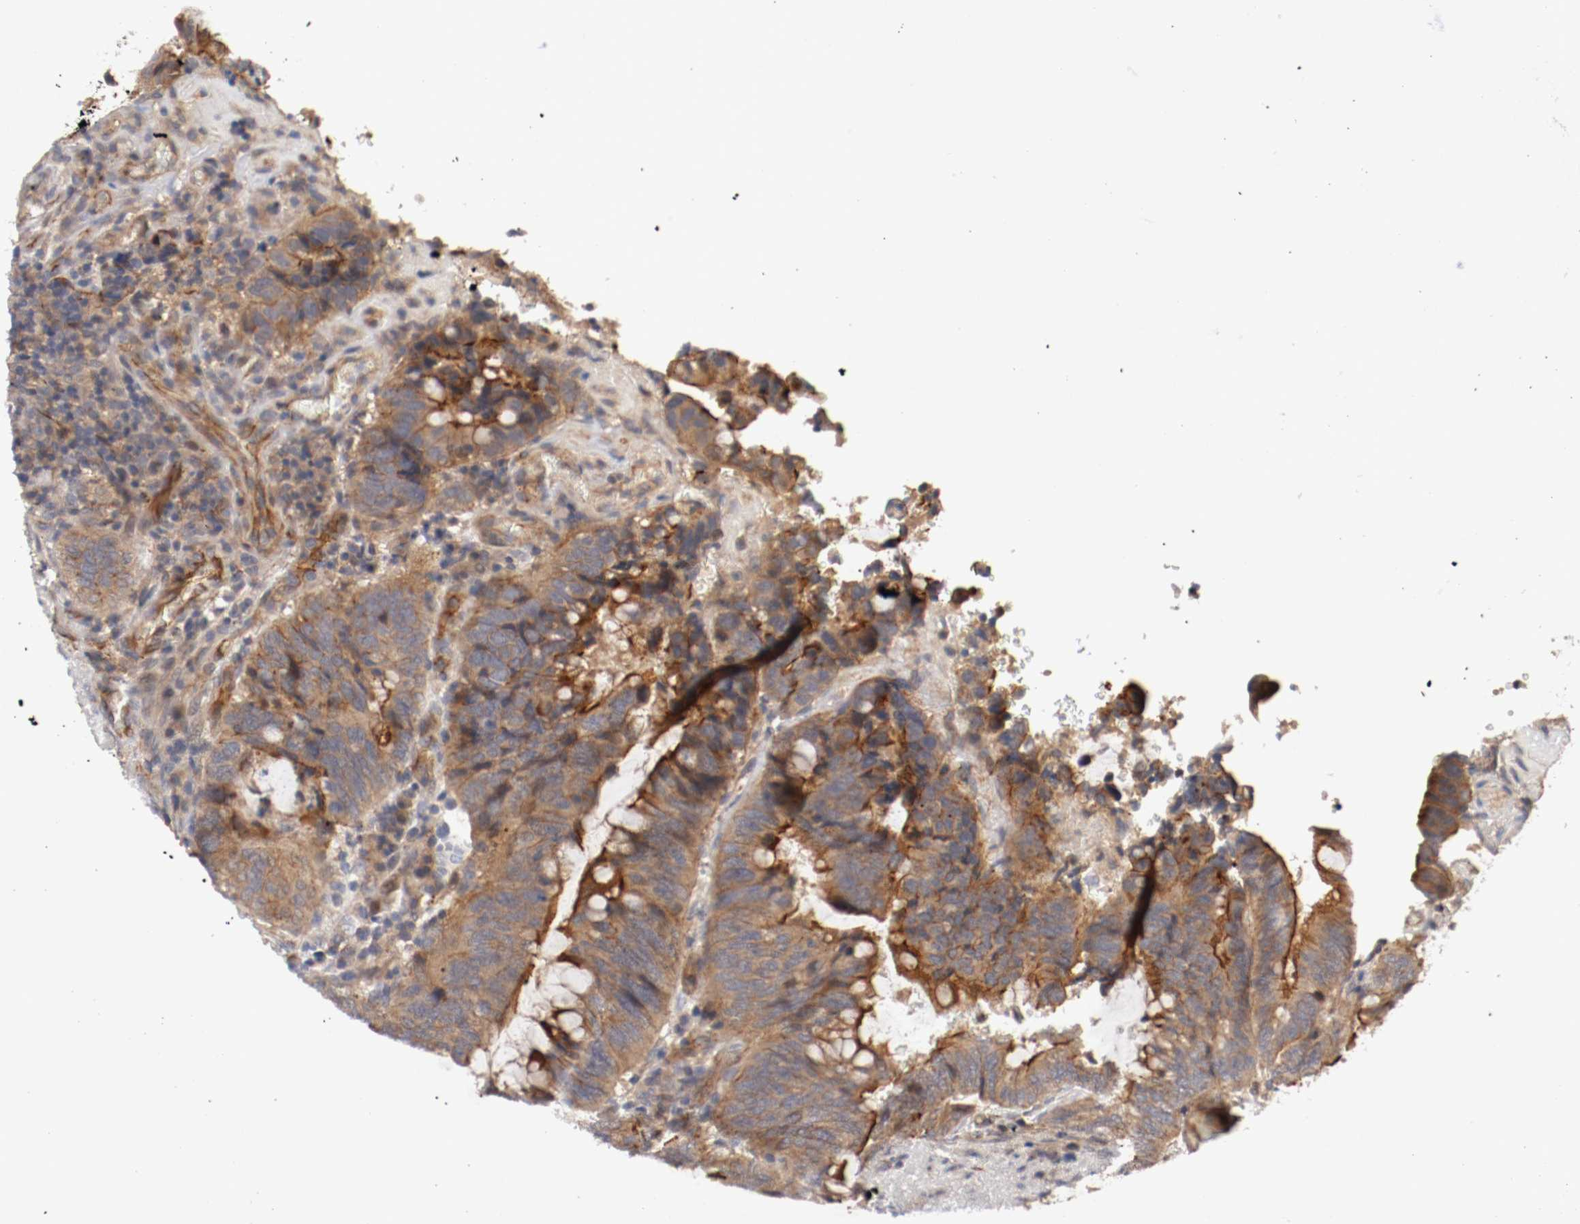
{"staining": {"intensity": "strong", "quantity": "25%-75%", "location": "cytoplasmic/membranous"}, "tissue": "colorectal cancer", "cell_type": "Tumor cells", "image_type": "cancer", "snomed": [{"axis": "morphology", "description": "Normal tissue, NOS"}, {"axis": "morphology", "description": "Adenocarcinoma, NOS"}, {"axis": "topography", "description": "Rectum"}, {"axis": "topography", "description": "Peripheral nerve tissue"}], "caption": "DAB (3,3'-diaminobenzidine) immunohistochemical staining of adenocarcinoma (colorectal) exhibits strong cytoplasmic/membranous protein expression in approximately 25%-75% of tumor cells.", "gene": "TYK2", "patient": {"sex": "male", "age": 92}}